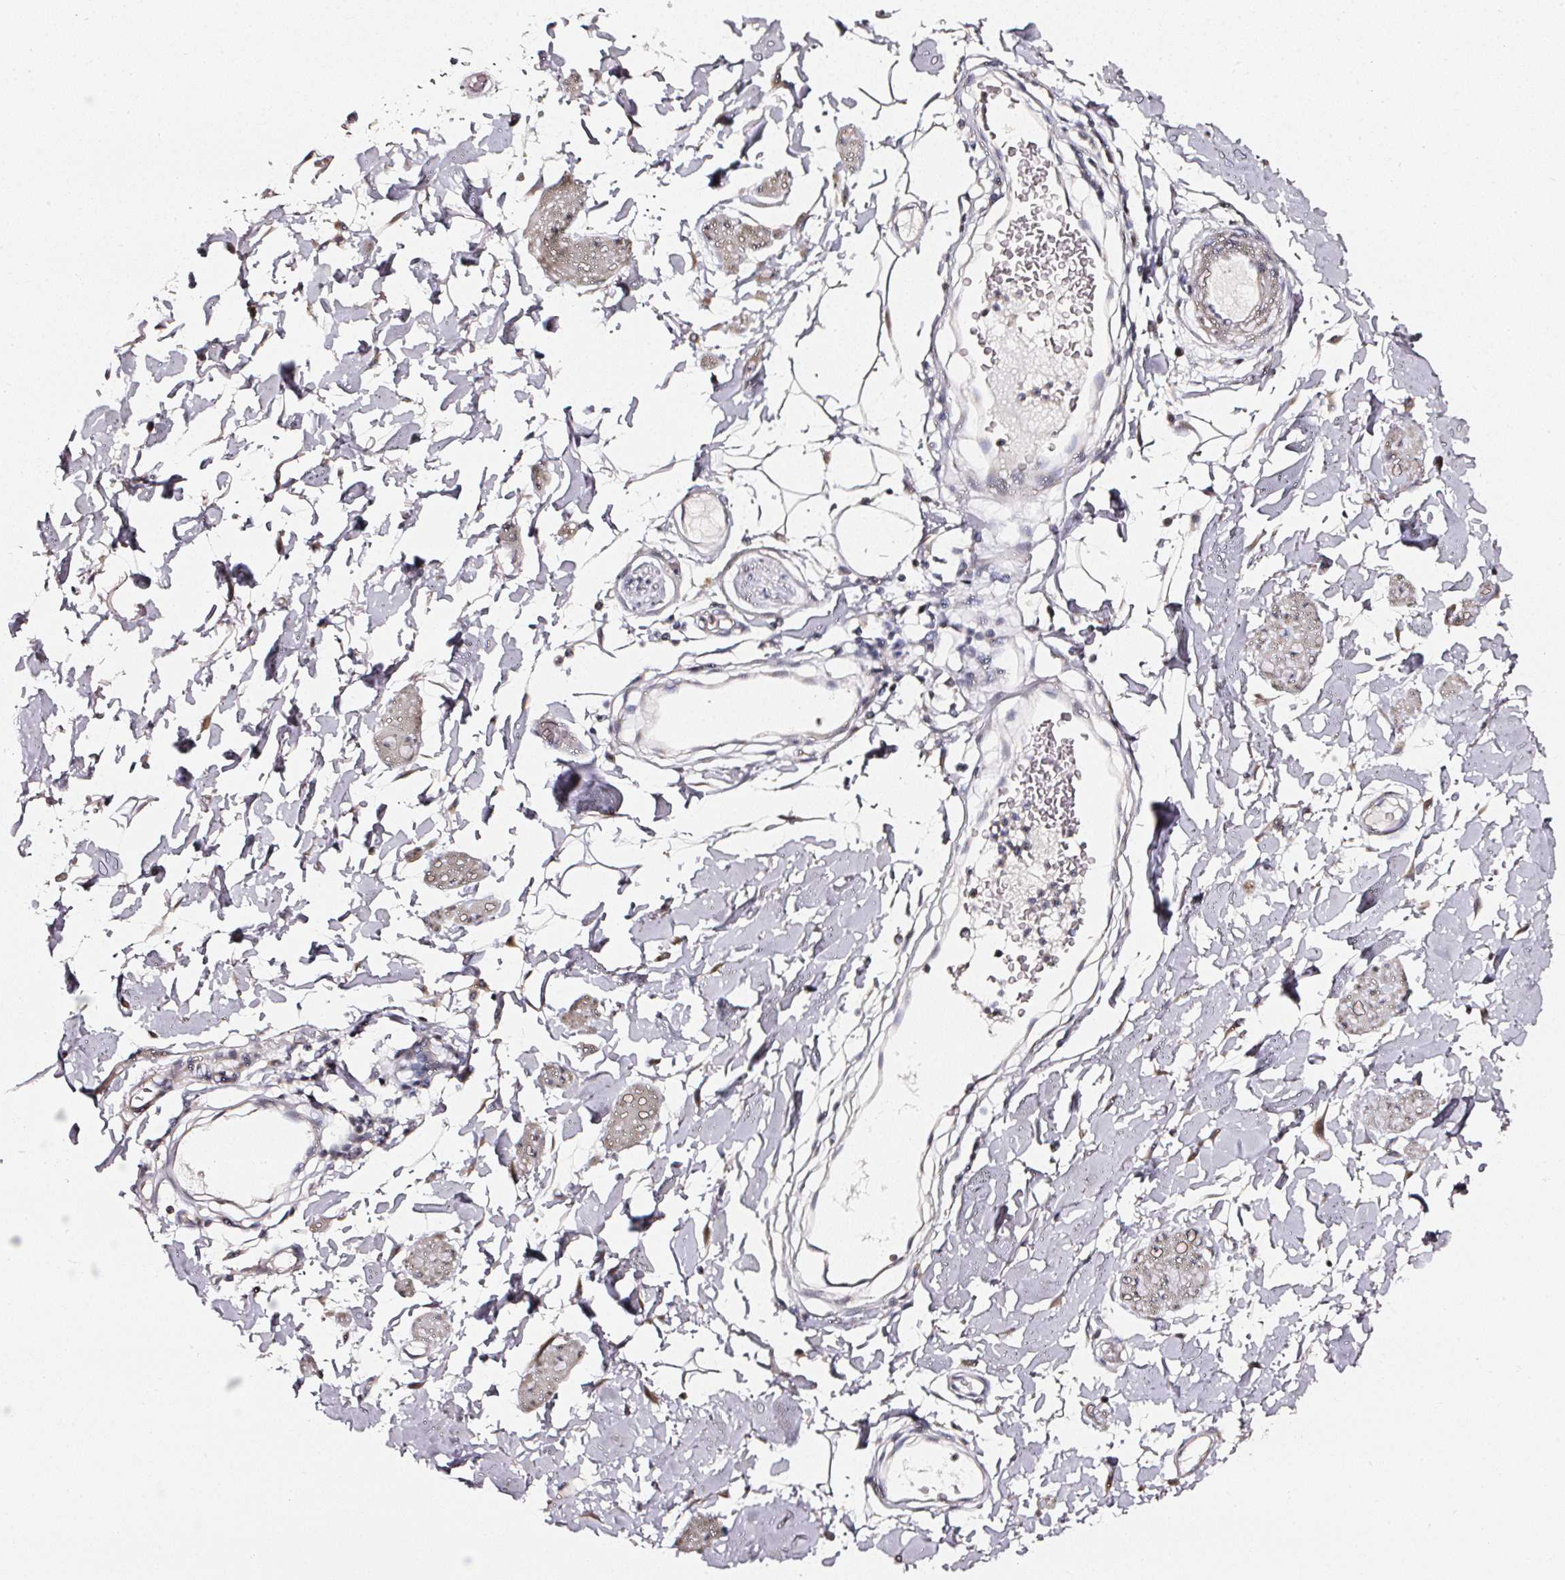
{"staining": {"intensity": "negative", "quantity": "none", "location": "none"}, "tissue": "adipose tissue", "cell_type": "Adipocytes", "image_type": "normal", "snomed": [{"axis": "morphology", "description": "Normal tissue, NOS"}, {"axis": "topography", "description": "Vulva"}, {"axis": "topography", "description": "Peripheral nerve tissue"}], "caption": "A high-resolution micrograph shows IHC staining of benign adipose tissue, which reveals no significant staining in adipocytes. (DAB (3,3'-diaminobenzidine) IHC visualized using brightfield microscopy, high magnification).", "gene": "NTRK1", "patient": {"sex": "female", "age": 68}}